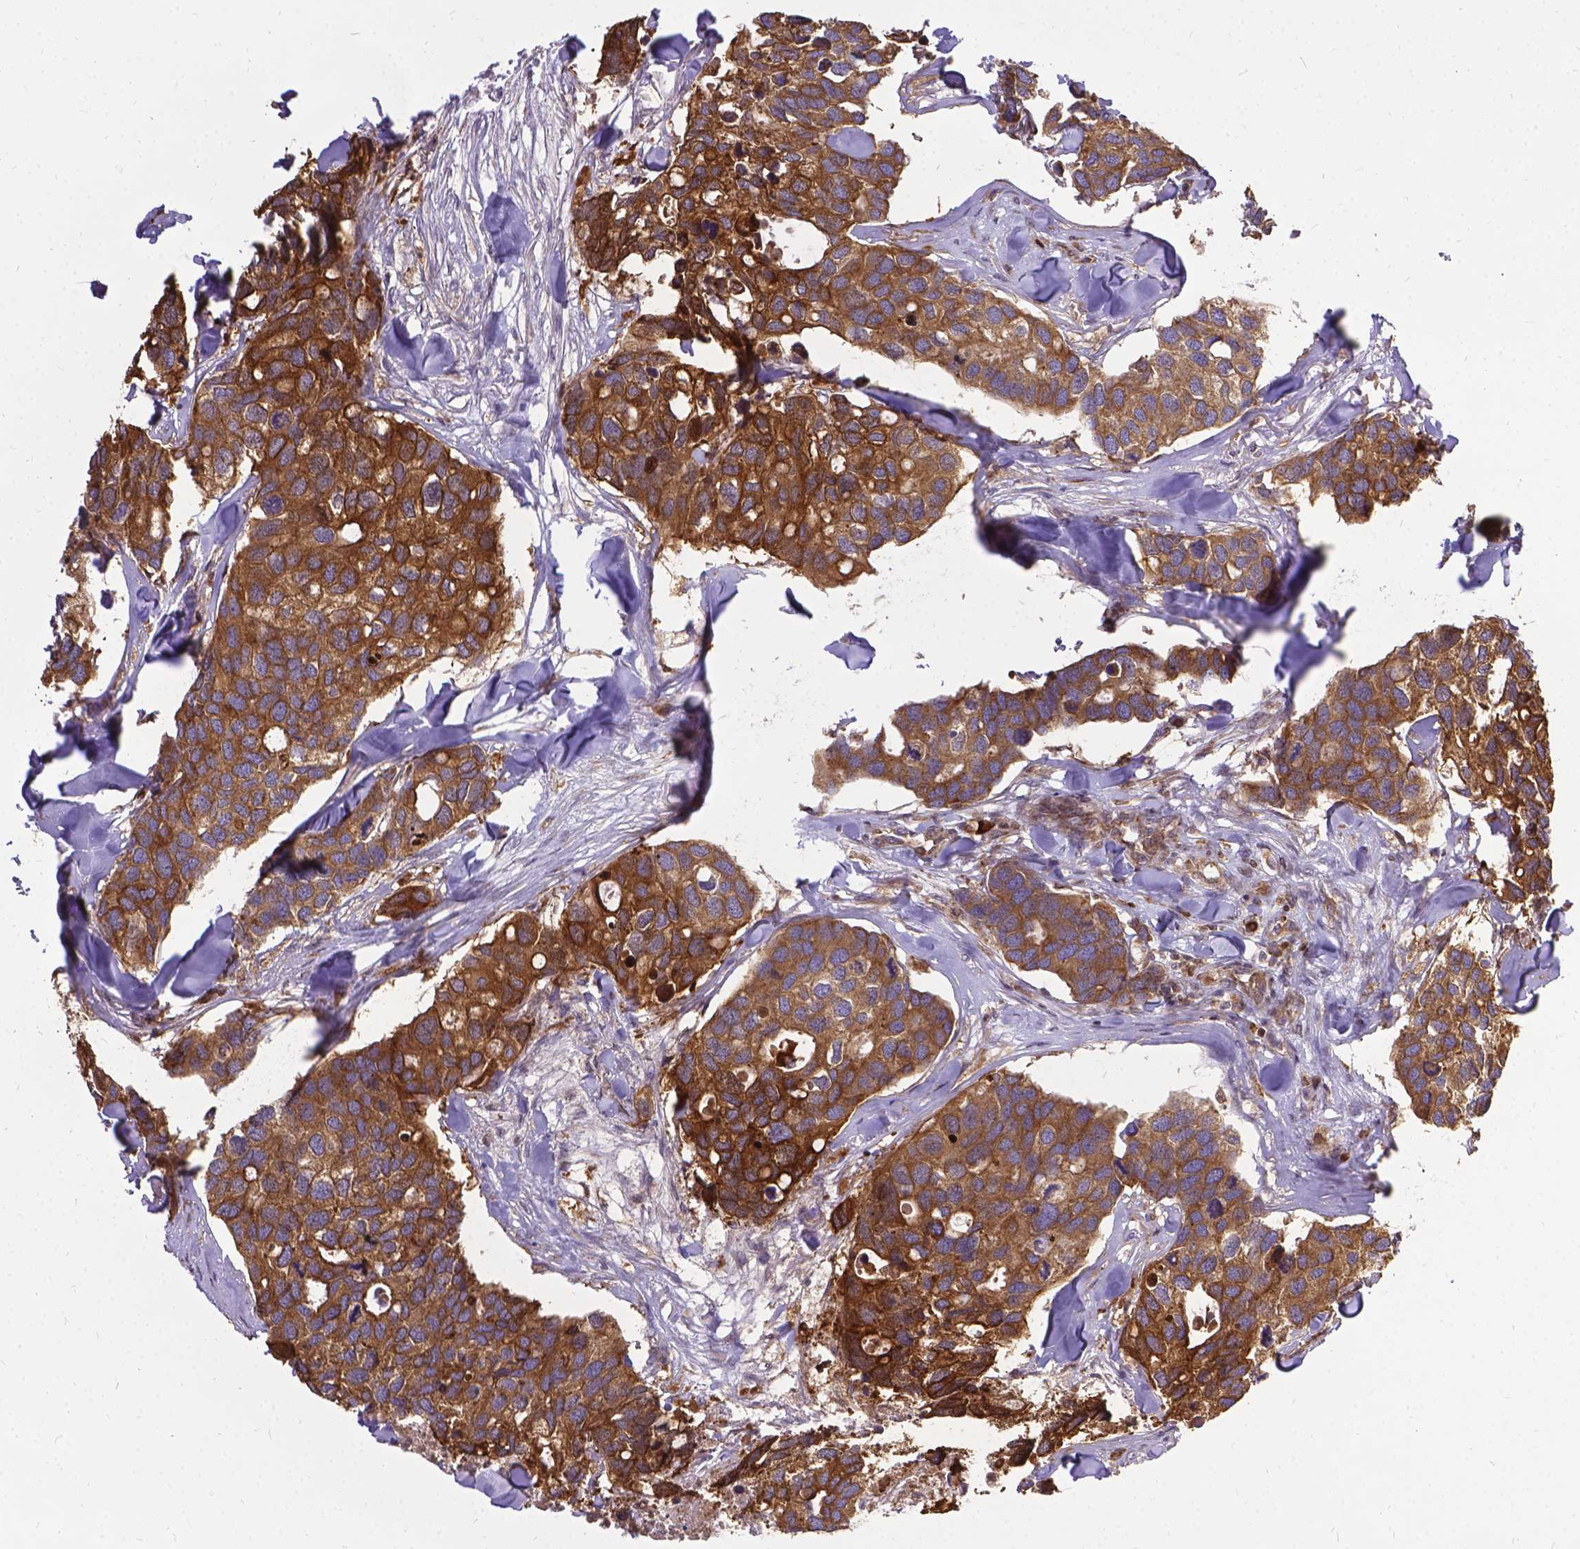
{"staining": {"intensity": "moderate", "quantity": ">75%", "location": "cytoplasmic/membranous"}, "tissue": "breast cancer", "cell_type": "Tumor cells", "image_type": "cancer", "snomed": [{"axis": "morphology", "description": "Duct carcinoma"}, {"axis": "topography", "description": "Breast"}], "caption": "Human invasive ductal carcinoma (breast) stained with a brown dye shows moderate cytoplasmic/membranous positive staining in approximately >75% of tumor cells.", "gene": "DENND6A", "patient": {"sex": "female", "age": 83}}